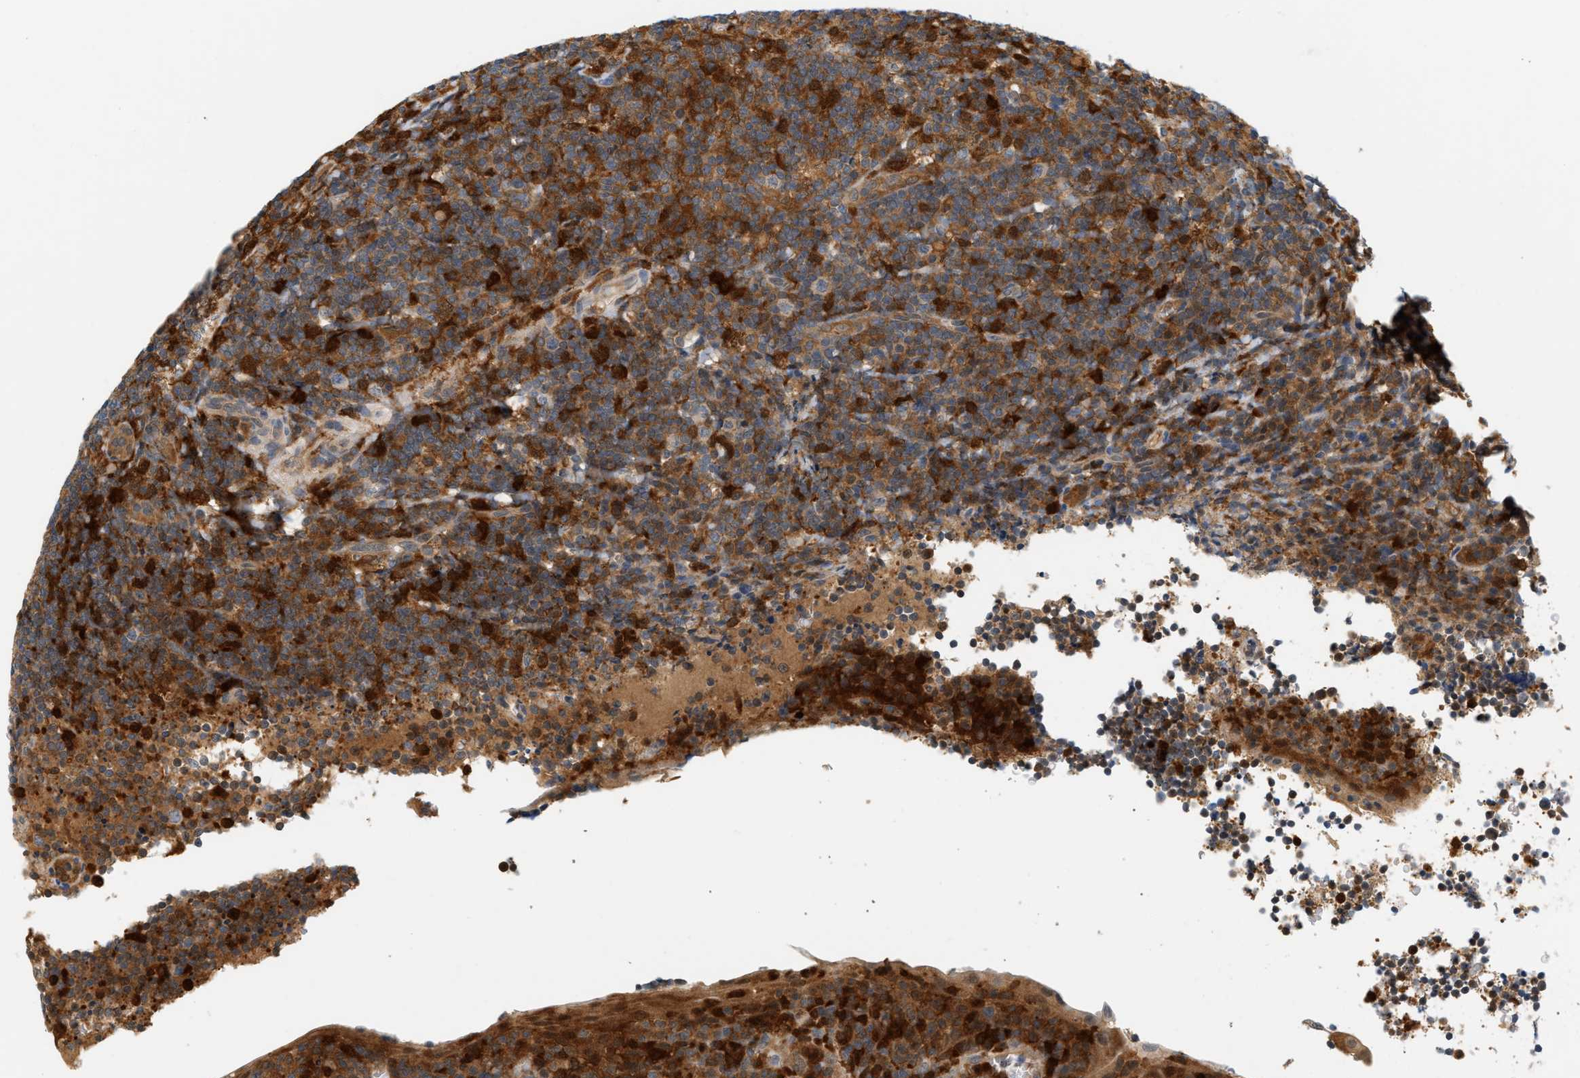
{"staining": {"intensity": "moderate", "quantity": "<25%", "location": "cytoplasmic/membranous,nuclear"}, "tissue": "tonsil", "cell_type": "Germinal center cells", "image_type": "normal", "snomed": [{"axis": "morphology", "description": "Normal tissue, NOS"}, {"axis": "topography", "description": "Tonsil"}], "caption": "Germinal center cells show low levels of moderate cytoplasmic/membranous,nuclear staining in about <25% of cells in unremarkable tonsil.", "gene": "PYCARD", "patient": {"sex": "male", "age": 37}}